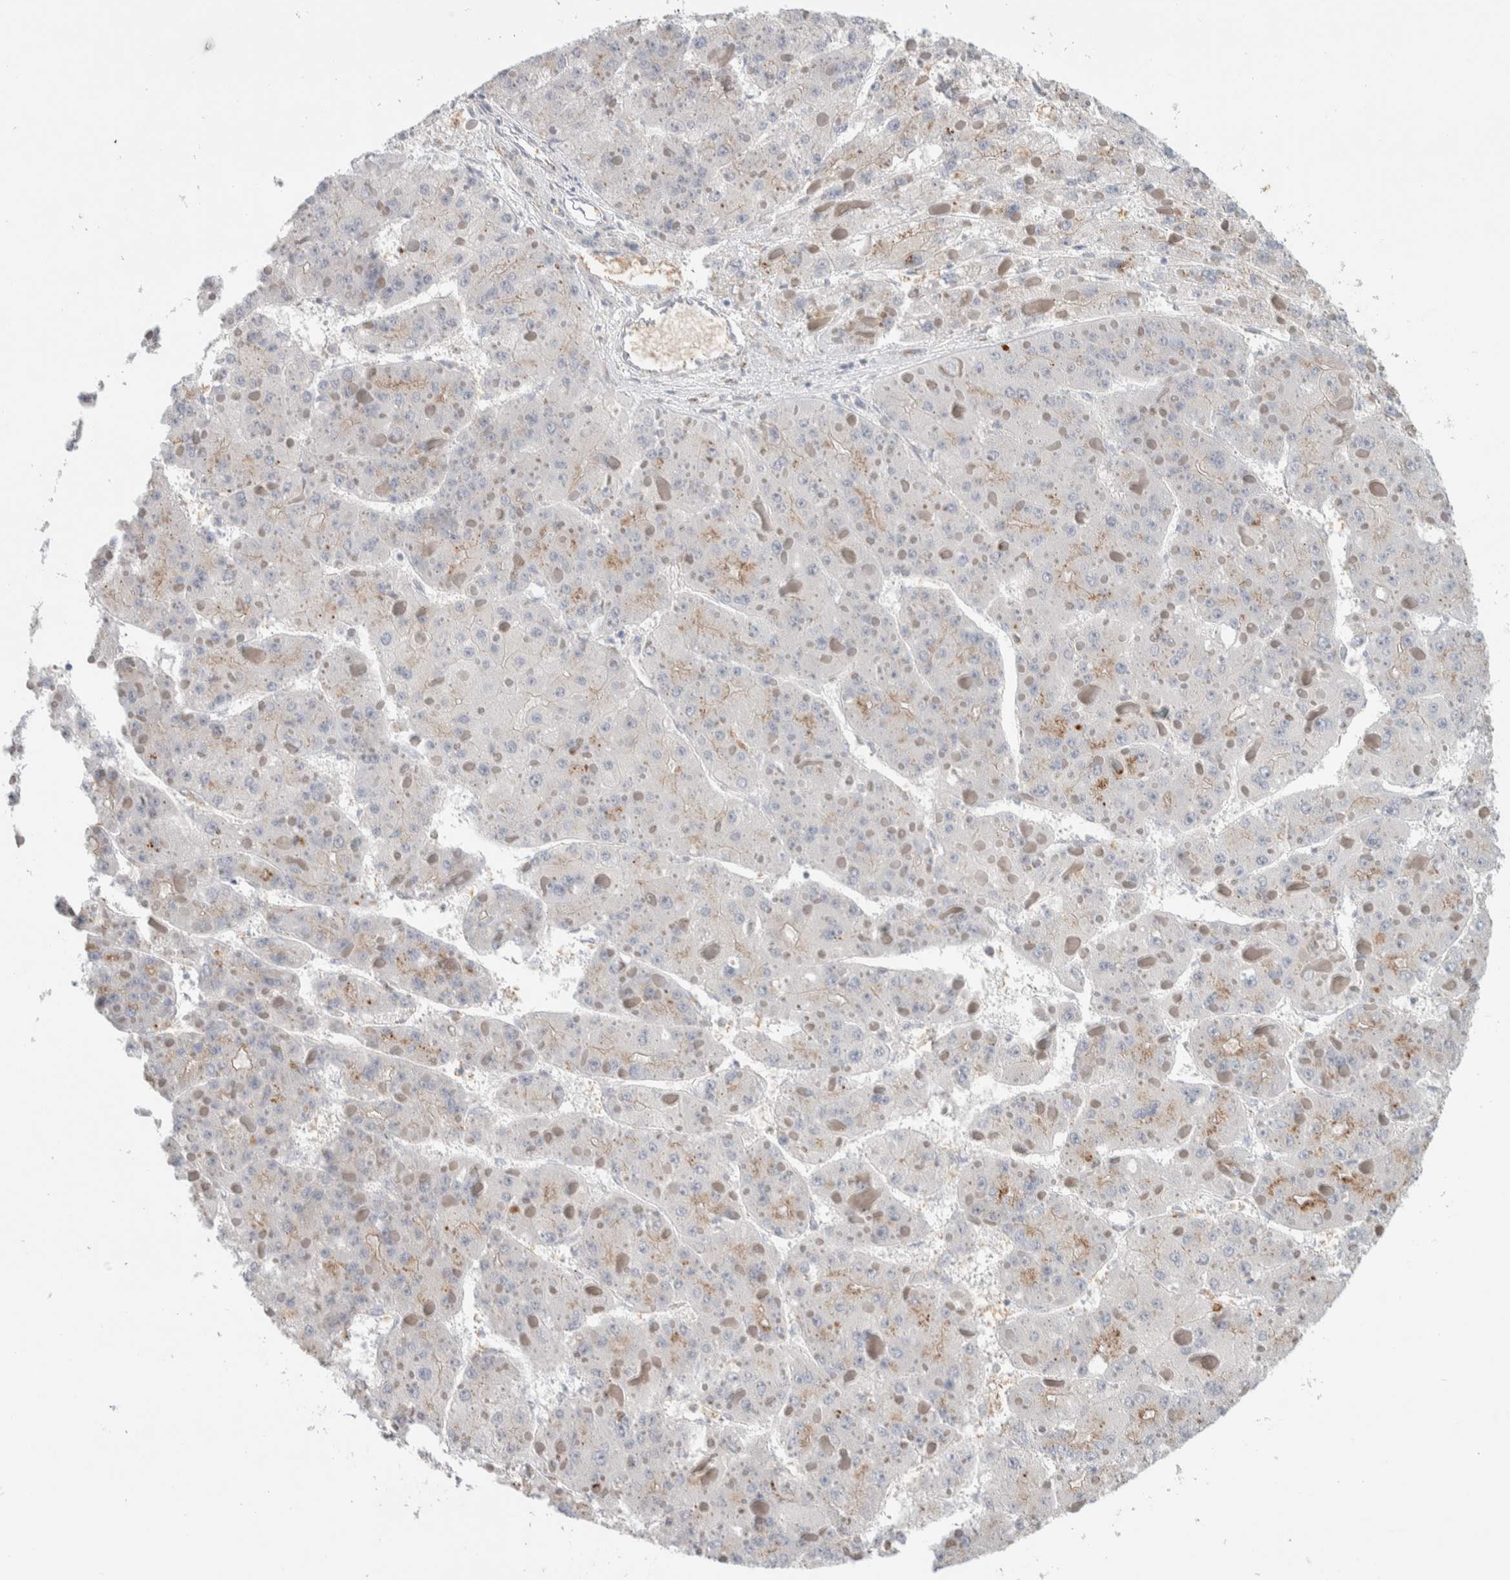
{"staining": {"intensity": "negative", "quantity": "none", "location": "none"}, "tissue": "liver cancer", "cell_type": "Tumor cells", "image_type": "cancer", "snomed": [{"axis": "morphology", "description": "Carcinoma, Hepatocellular, NOS"}, {"axis": "topography", "description": "Liver"}], "caption": "High magnification brightfield microscopy of liver cancer (hepatocellular carcinoma) stained with DAB (brown) and counterstained with hematoxylin (blue): tumor cells show no significant expression.", "gene": "SLC38A10", "patient": {"sex": "female", "age": 73}}